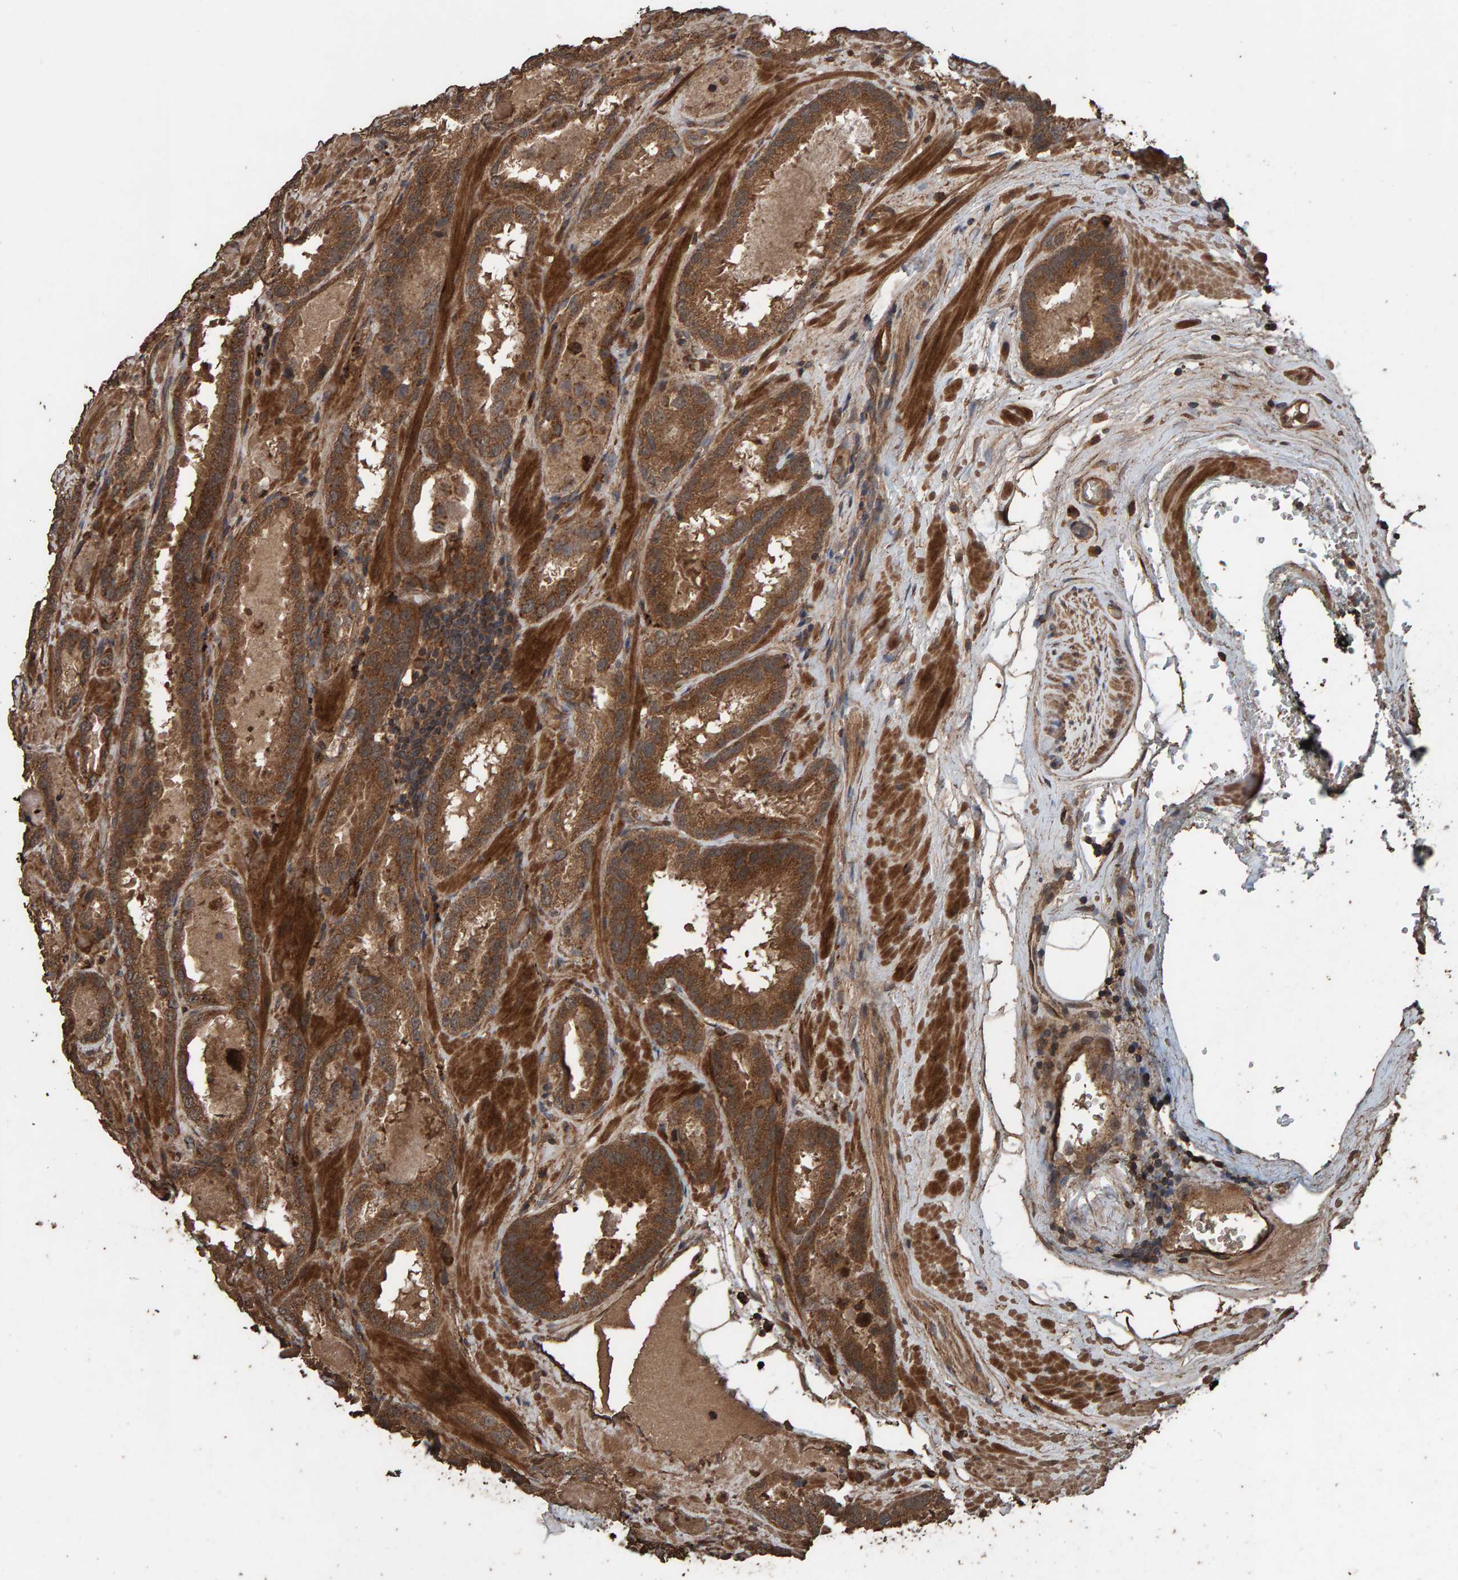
{"staining": {"intensity": "strong", "quantity": ">75%", "location": "cytoplasmic/membranous"}, "tissue": "prostate cancer", "cell_type": "Tumor cells", "image_type": "cancer", "snomed": [{"axis": "morphology", "description": "Adenocarcinoma, Low grade"}, {"axis": "topography", "description": "Prostate"}], "caption": "Prostate low-grade adenocarcinoma stained with a protein marker exhibits strong staining in tumor cells.", "gene": "DUS1L", "patient": {"sex": "male", "age": 51}}